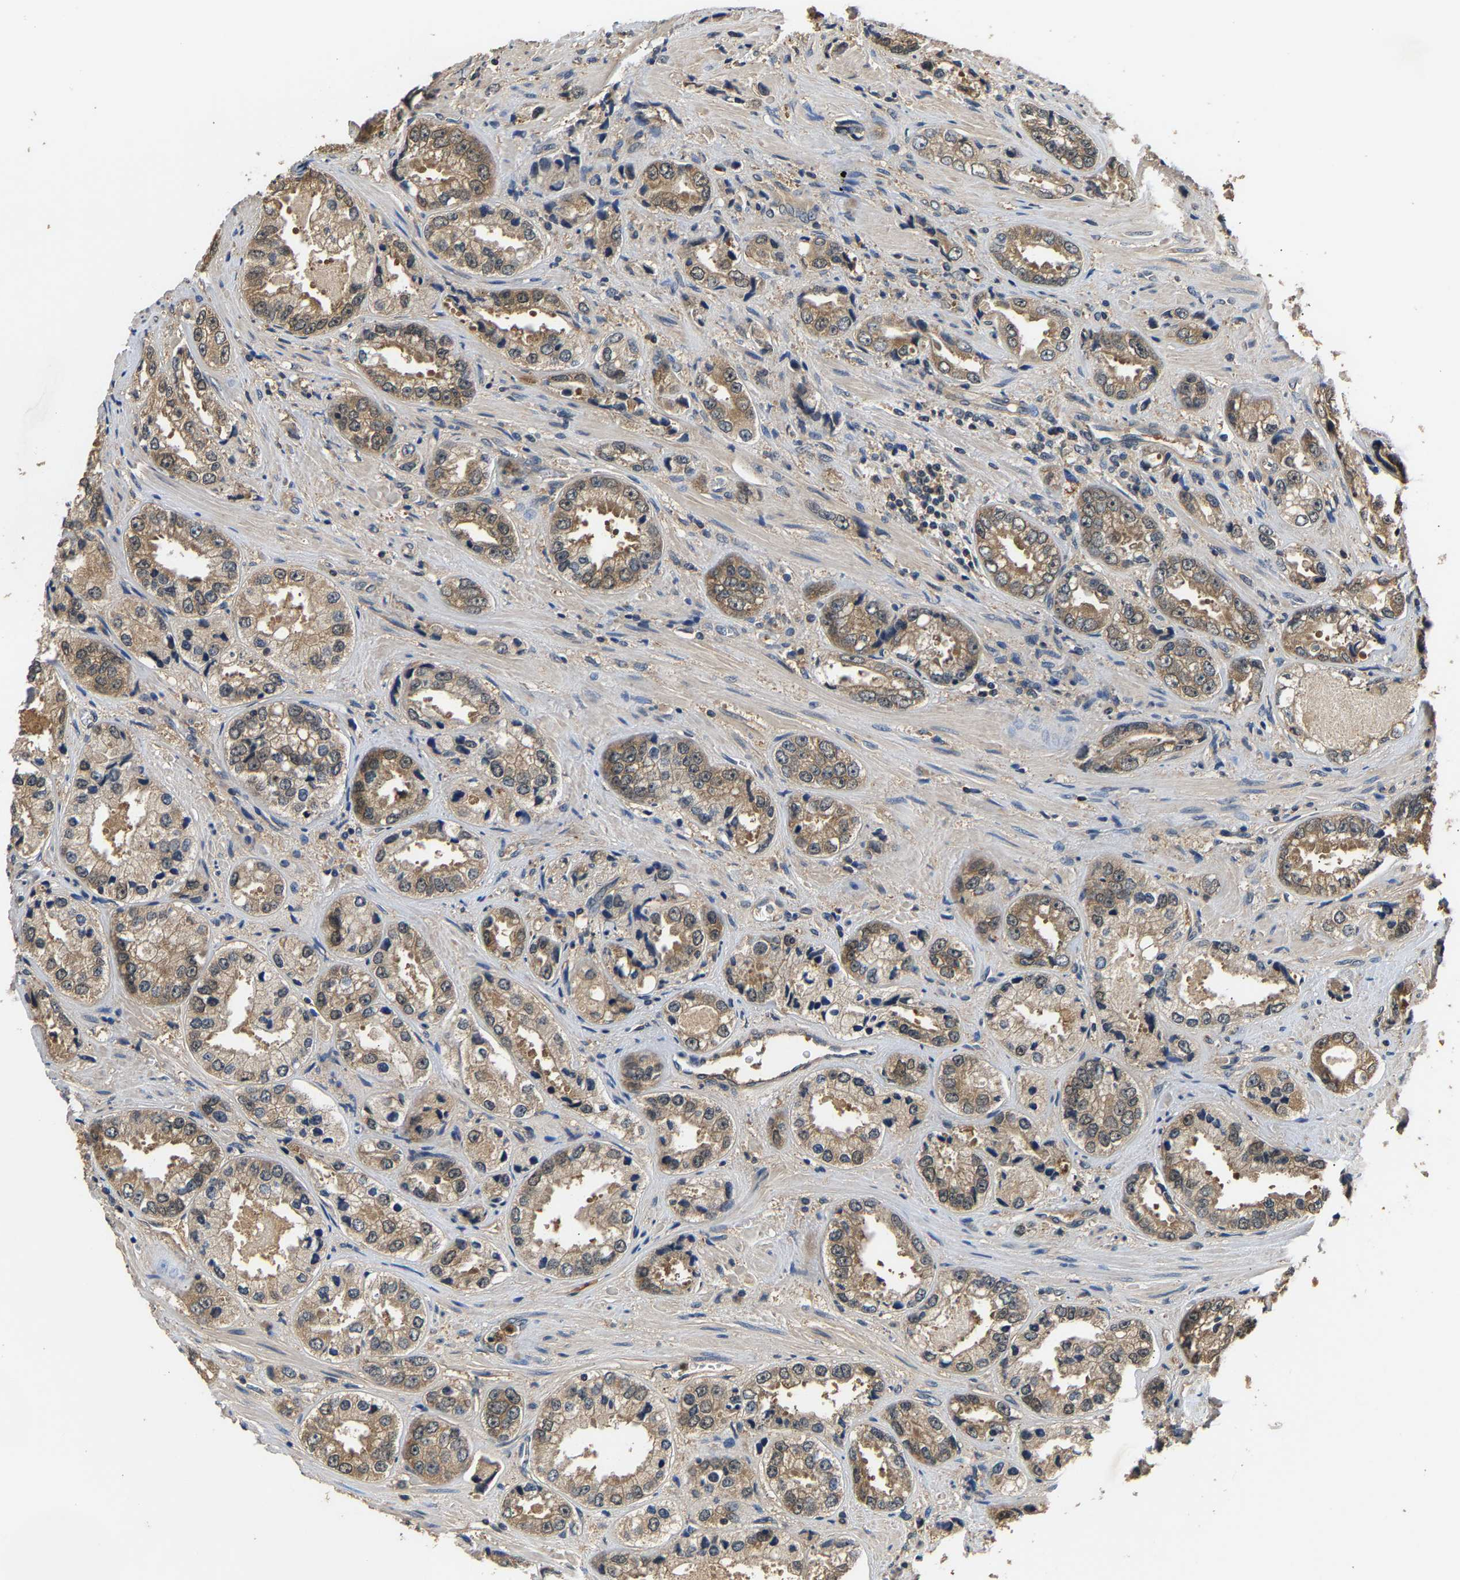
{"staining": {"intensity": "weak", "quantity": ">75%", "location": "cytoplasmic/membranous"}, "tissue": "prostate cancer", "cell_type": "Tumor cells", "image_type": "cancer", "snomed": [{"axis": "morphology", "description": "Adenocarcinoma, High grade"}, {"axis": "topography", "description": "Prostate"}], "caption": "Prostate cancer stained for a protein demonstrates weak cytoplasmic/membranous positivity in tumor cells. (Stains: DAB in brown, nuclei in blue, Microscopy: brightfield microscopy at high magnification).", "gene": "GPI", "patient": {"sex": "male", "age": 61}}